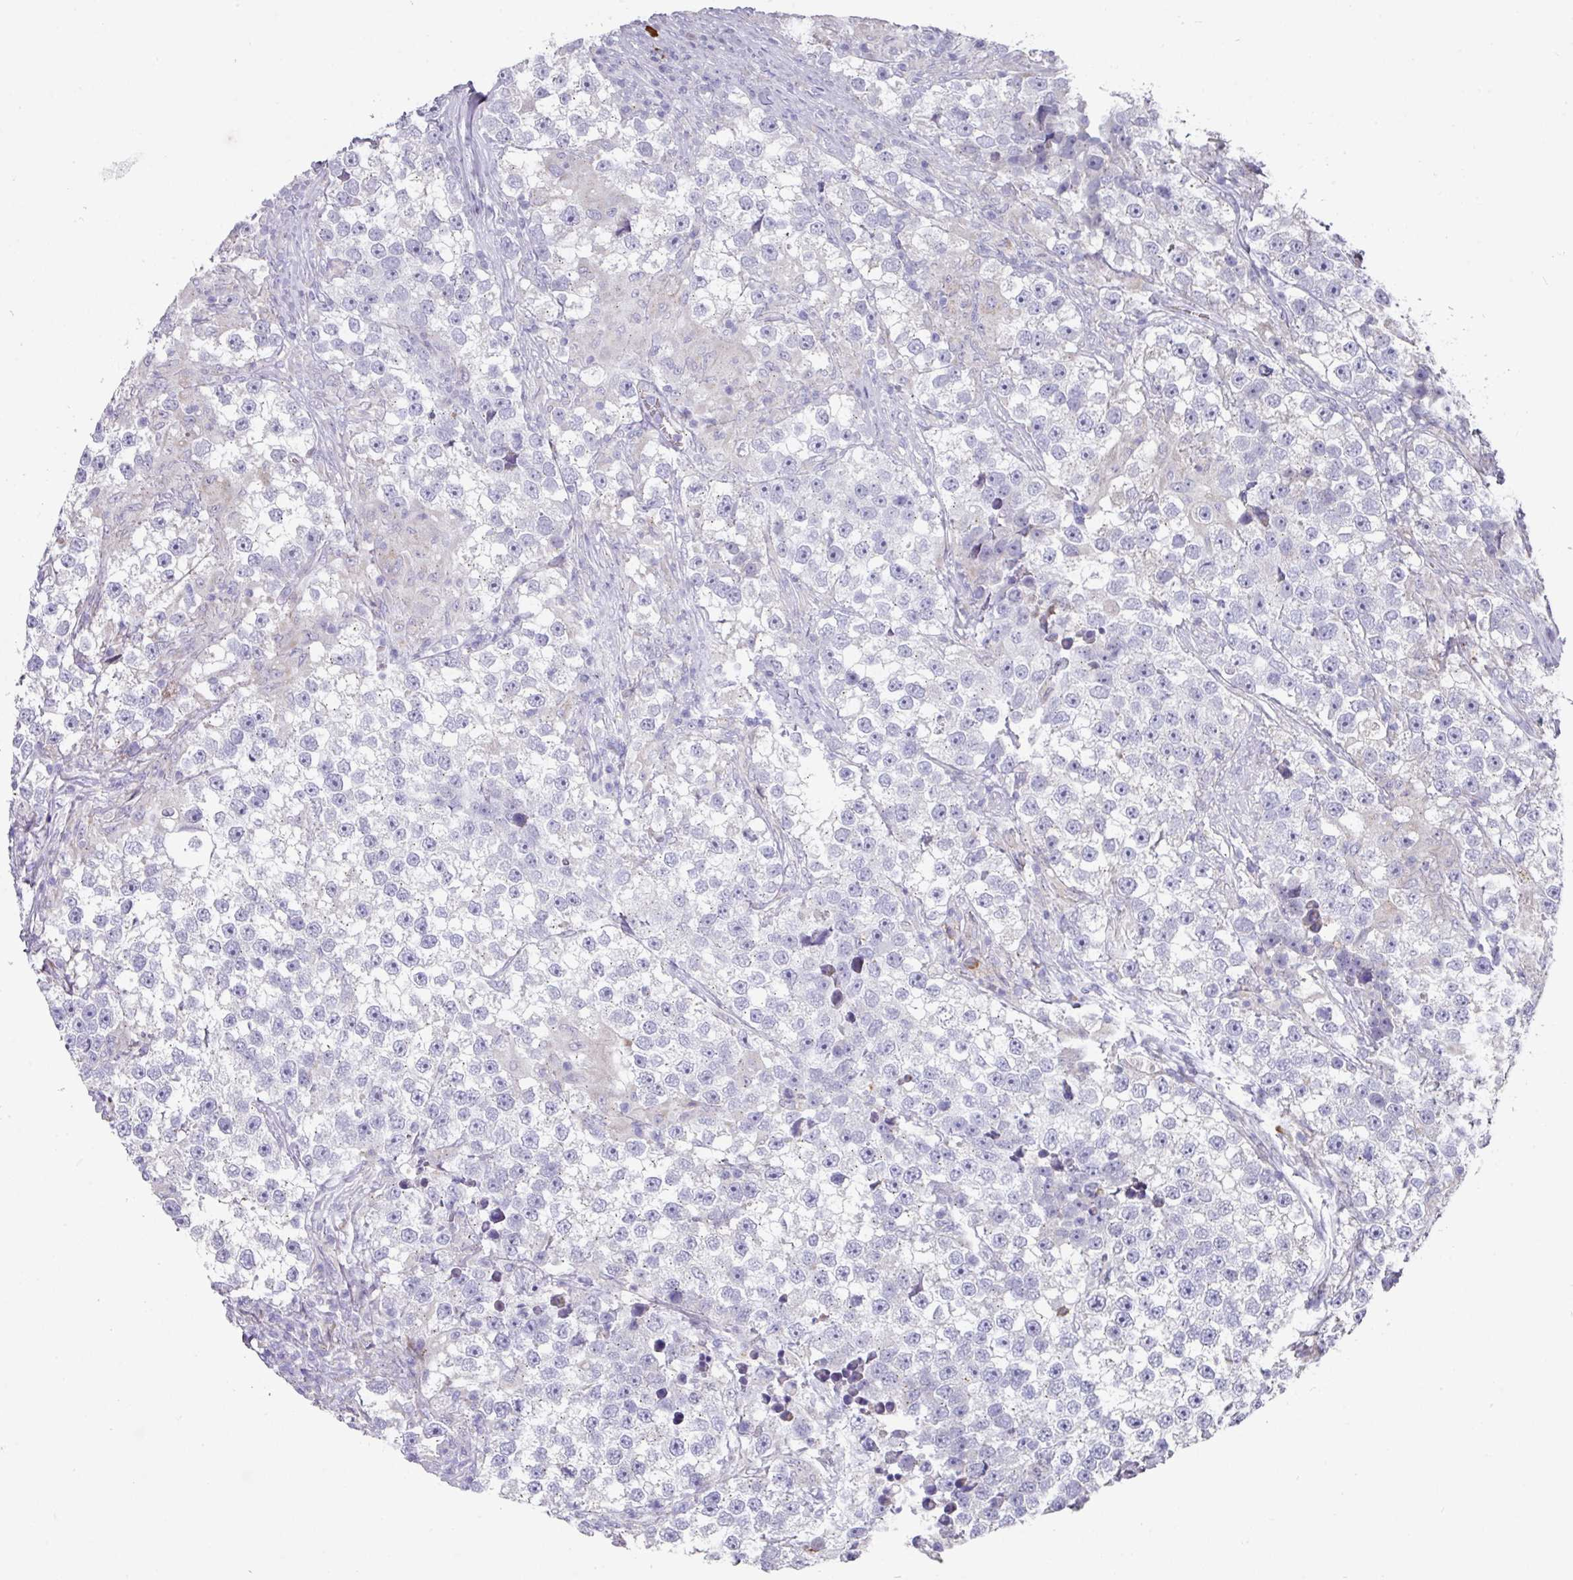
{"staining": {"intensity": "negative", "quantity": "none", "location": "none"}, "tissue": "testis cancer", "cell_type": "Tumor cells", "image_type": "cancer", "snomed": [{"axis": "morphology", "description": "Seminoma, NOS"}, {"axis": "topography", "description": "Testis"}], "caption": "Immunohistochemical staining of testis cancer shows no significant positivity in tumor cells.", "gene": "IL4R", "patient": {"sex": "male", "age": 46}}